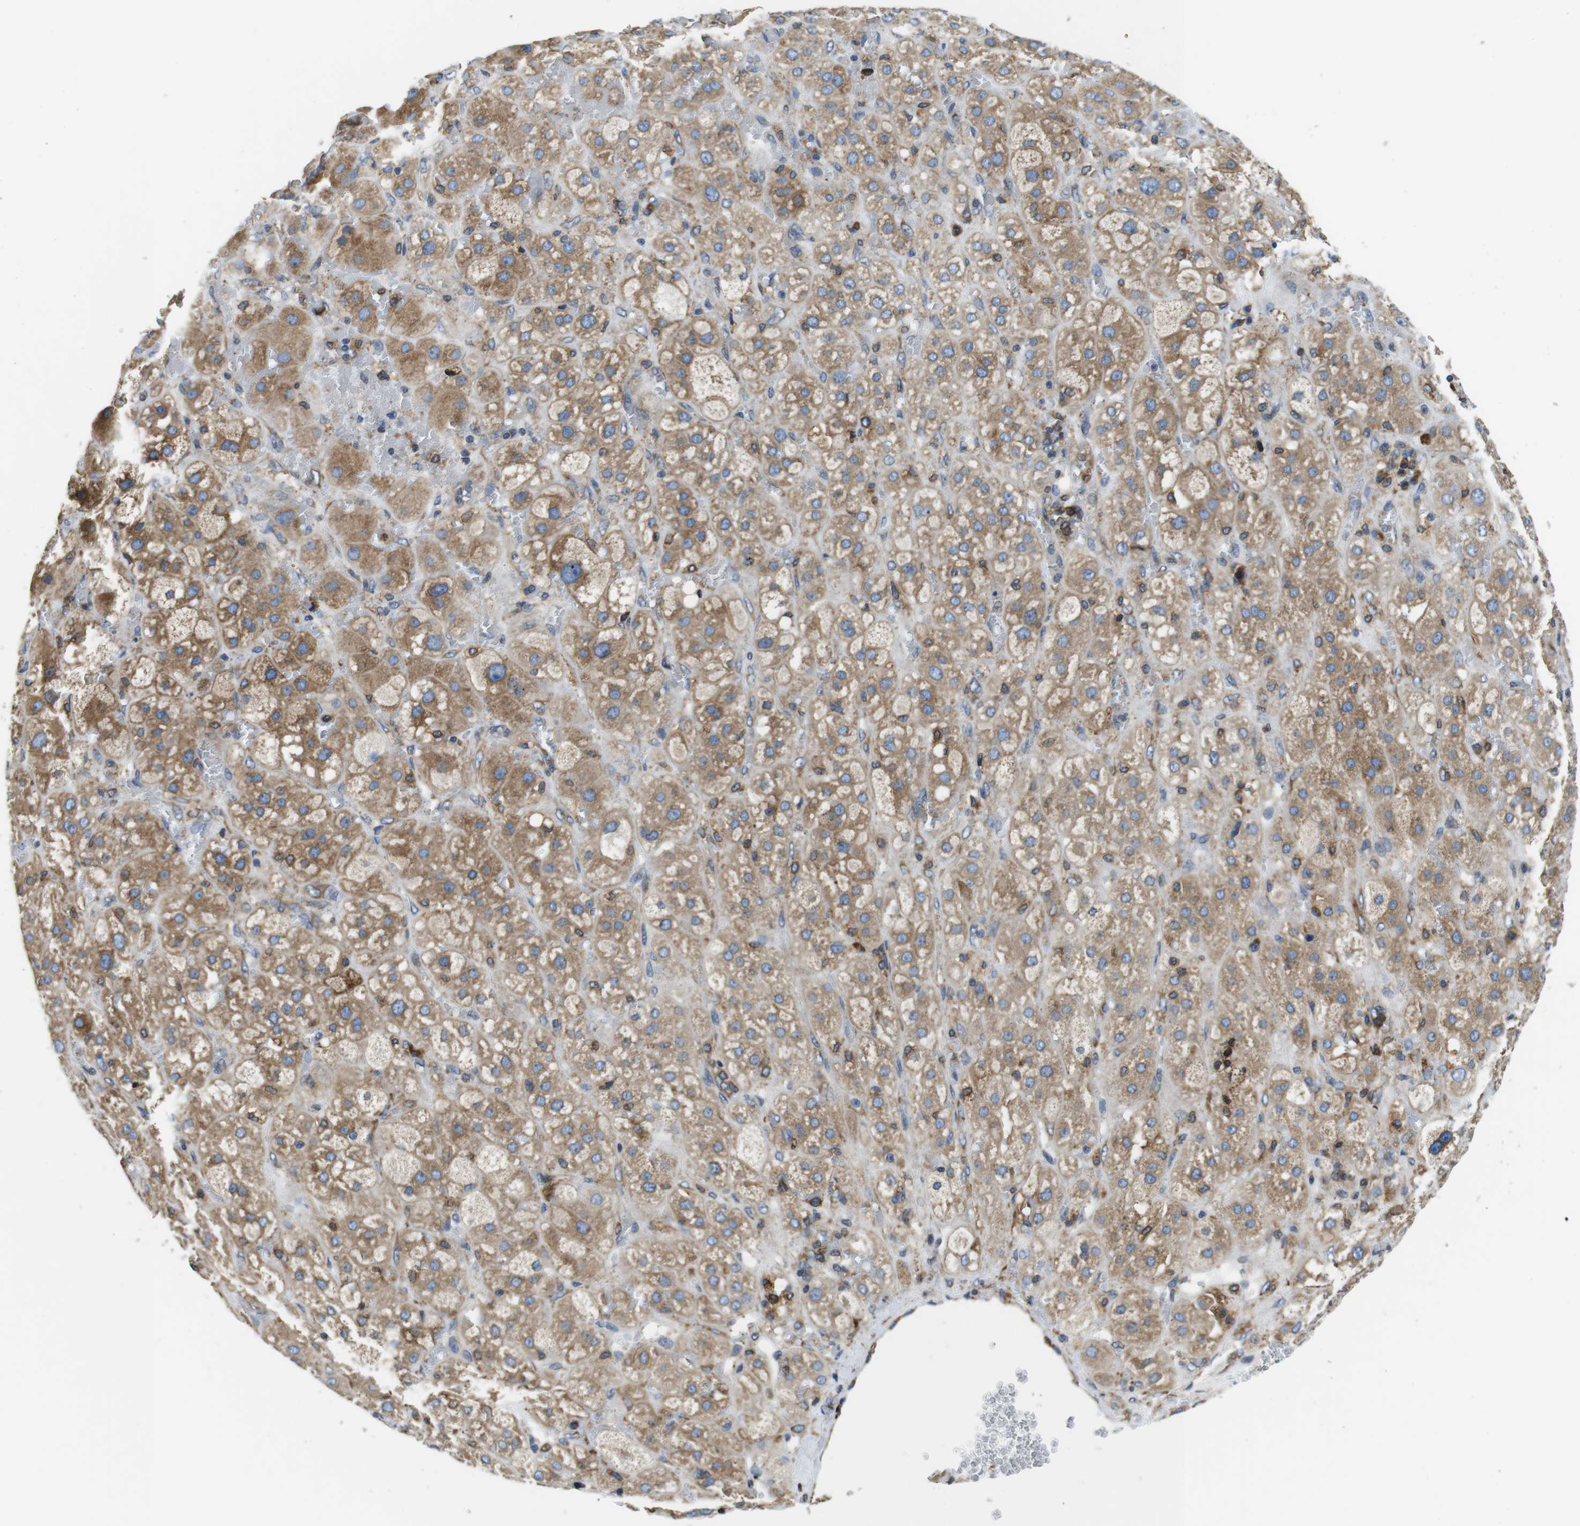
{"staining": {"intensity": "moderate", "quantity": ">75%", "location": "cytoplasmic/membranous"}, "tissue": "adrenal gland", "cell_type": "Glandular cells", "image_type": "normal", "snomed": [{"axis": "morphology", "description": "Normal tissue, NOS"}, {"axis": "topography", "description": "Adrenal gland"}], "caption": "Moderate cytoplasmic/membranous staining for a protein is seen in about >75% of glandular cells of normal adrenal gland using immunohistochemistry.", "gene": "UGGT1", "patient": {"sex": "female", "age": 47}}